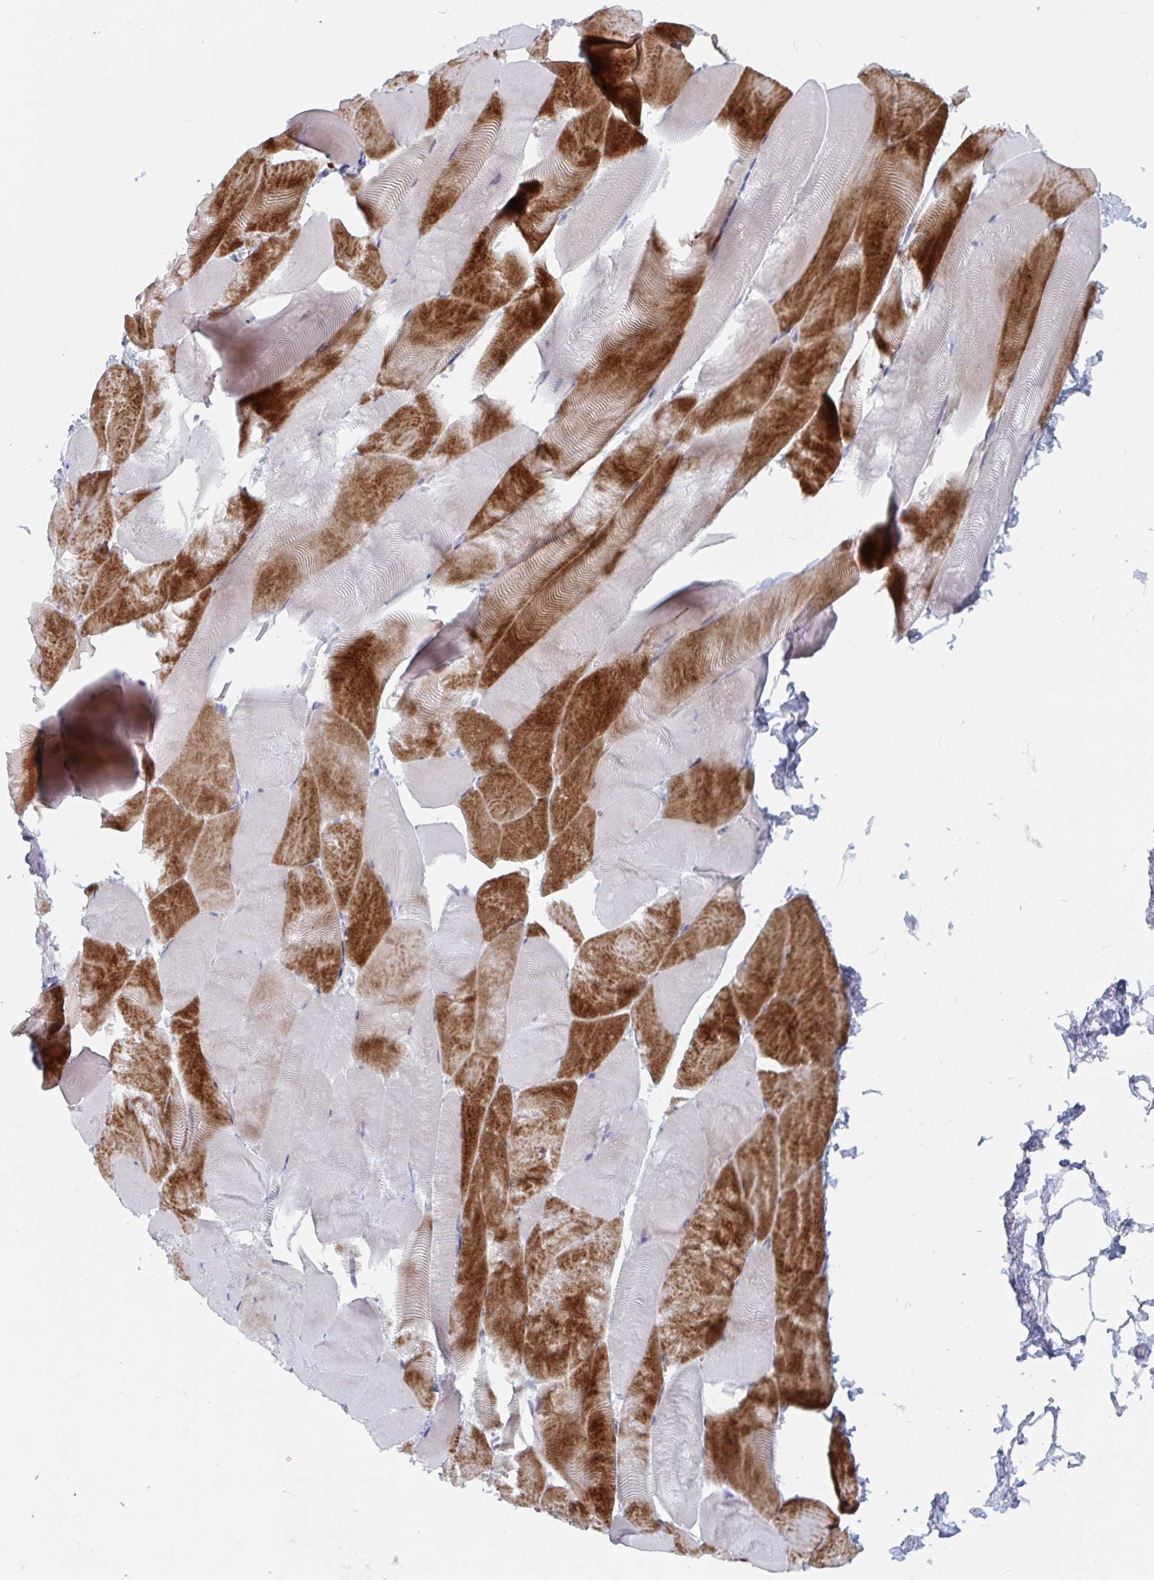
{"staining": {"intensity": "strong", "quantity": "25%-75%", "location": "cytoplasmic/membranous"}, "tissue": "skeletal muscle", "cell_type": "Myocytes", "image_type": "normal", "snomed": [{"axis": "morphology", "description": "Normal tissue, NOS"}, {"axis": "topography", "description": "Skeletal muscle"}], "caption": "A brown stain labels strong cytoplasmic/membranous staining of a protein in myocytes of normal skeletal muscle.", "gene": "NR1H2", "patient": {"sex": "female", "age": 64}}